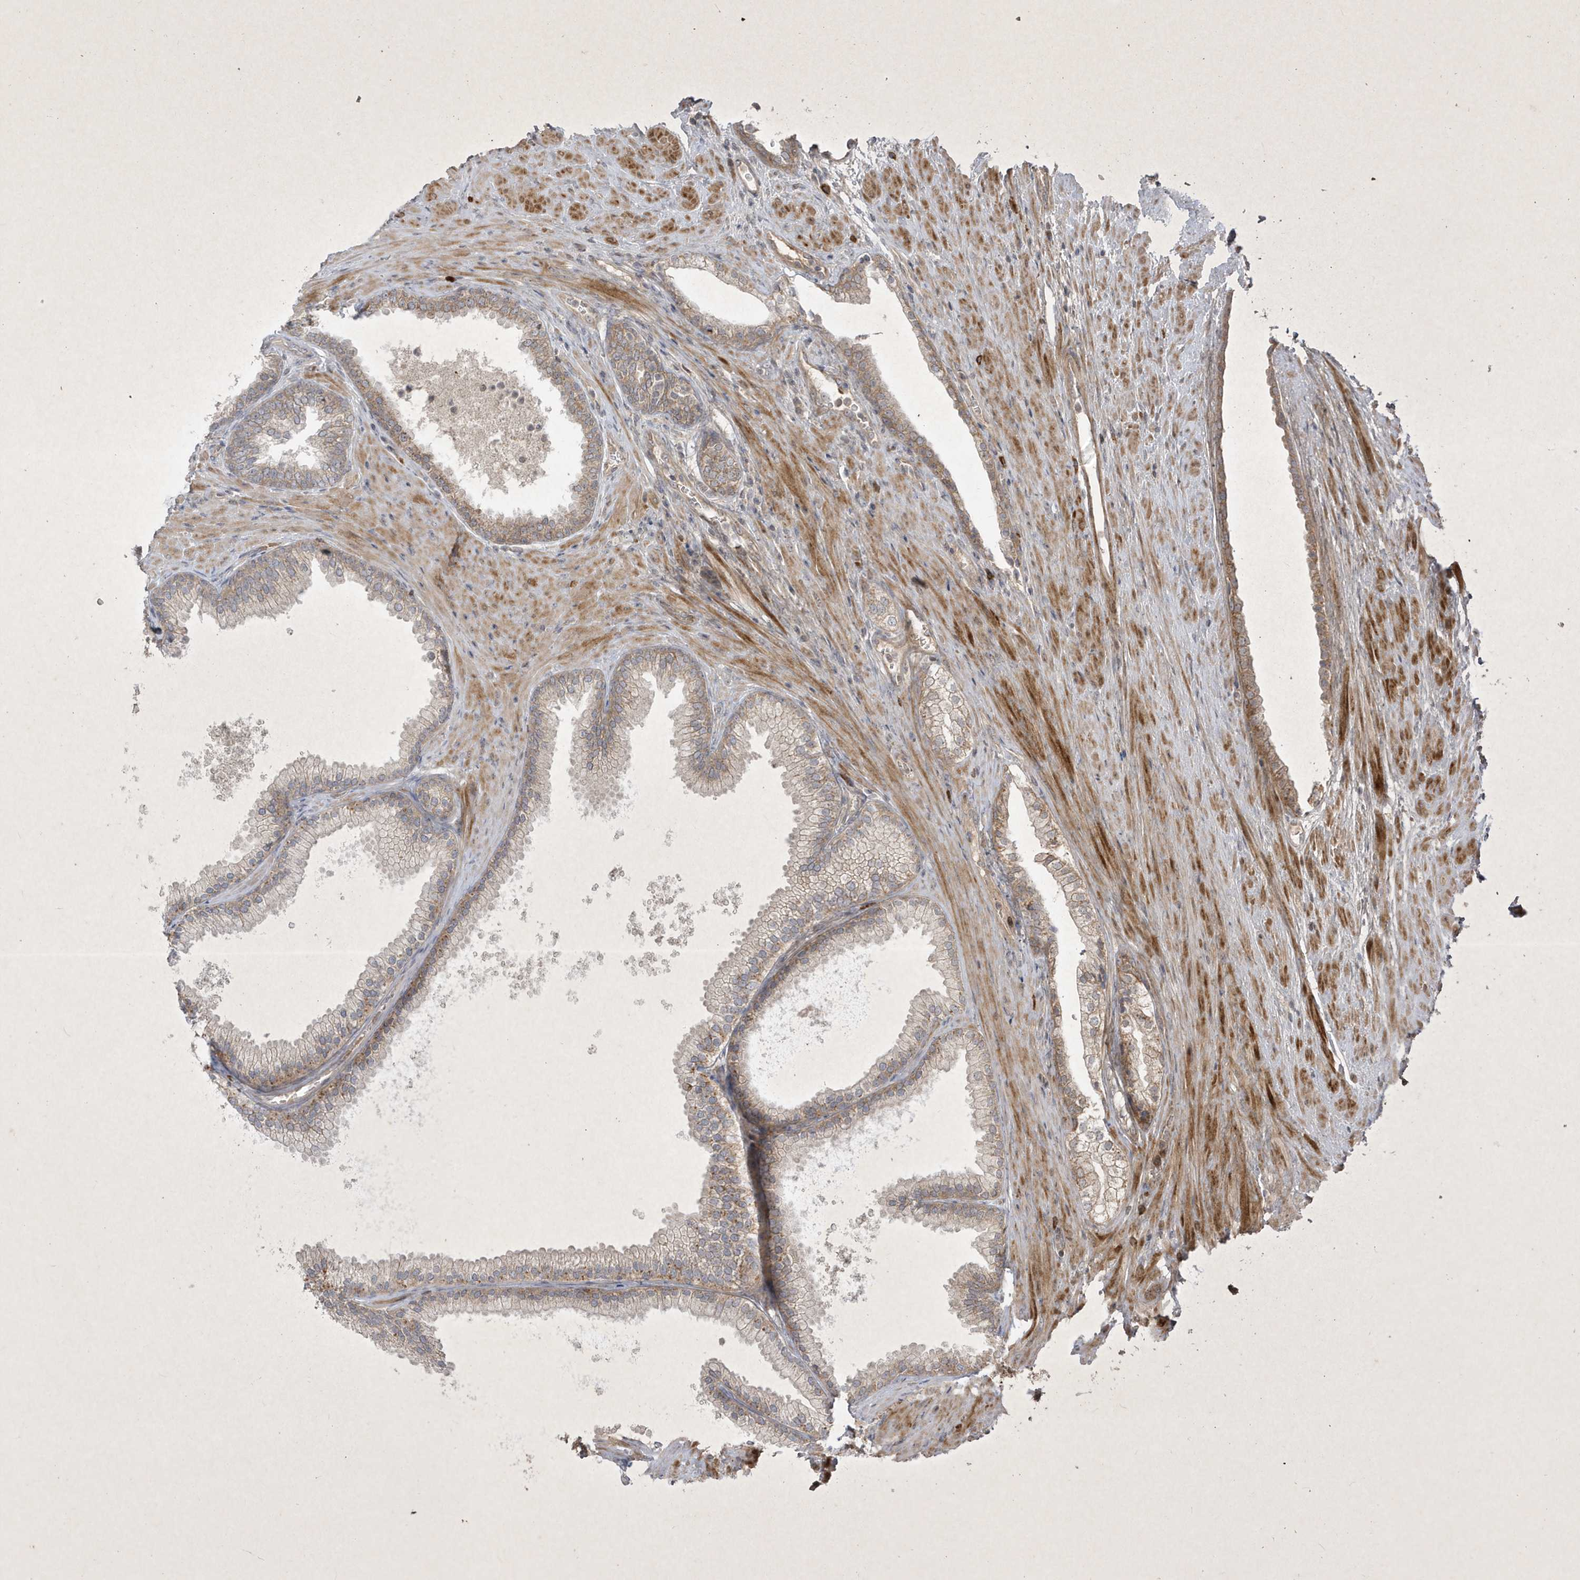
{"staining": {"intensity": "weak", "quantity": "25%-75%", "location": "cytoplasmic/membranous"}, "tissue": "prostate", "cell_type": "Glandular cells", "image_type": "normal", "snomed": [{"axis": "morphology", "description": "Normal tissue, NOS"}, {"axis": "topography", "description": "Prostate"}], "caption": "IHC (DAB) staining of normal human prostate reveals weak cytoplasmic/membranous protein positivity in about 25%-75% of glandular cells.", "gene": "FAM83C", "patient": {"sex": "male", "age": 76}}